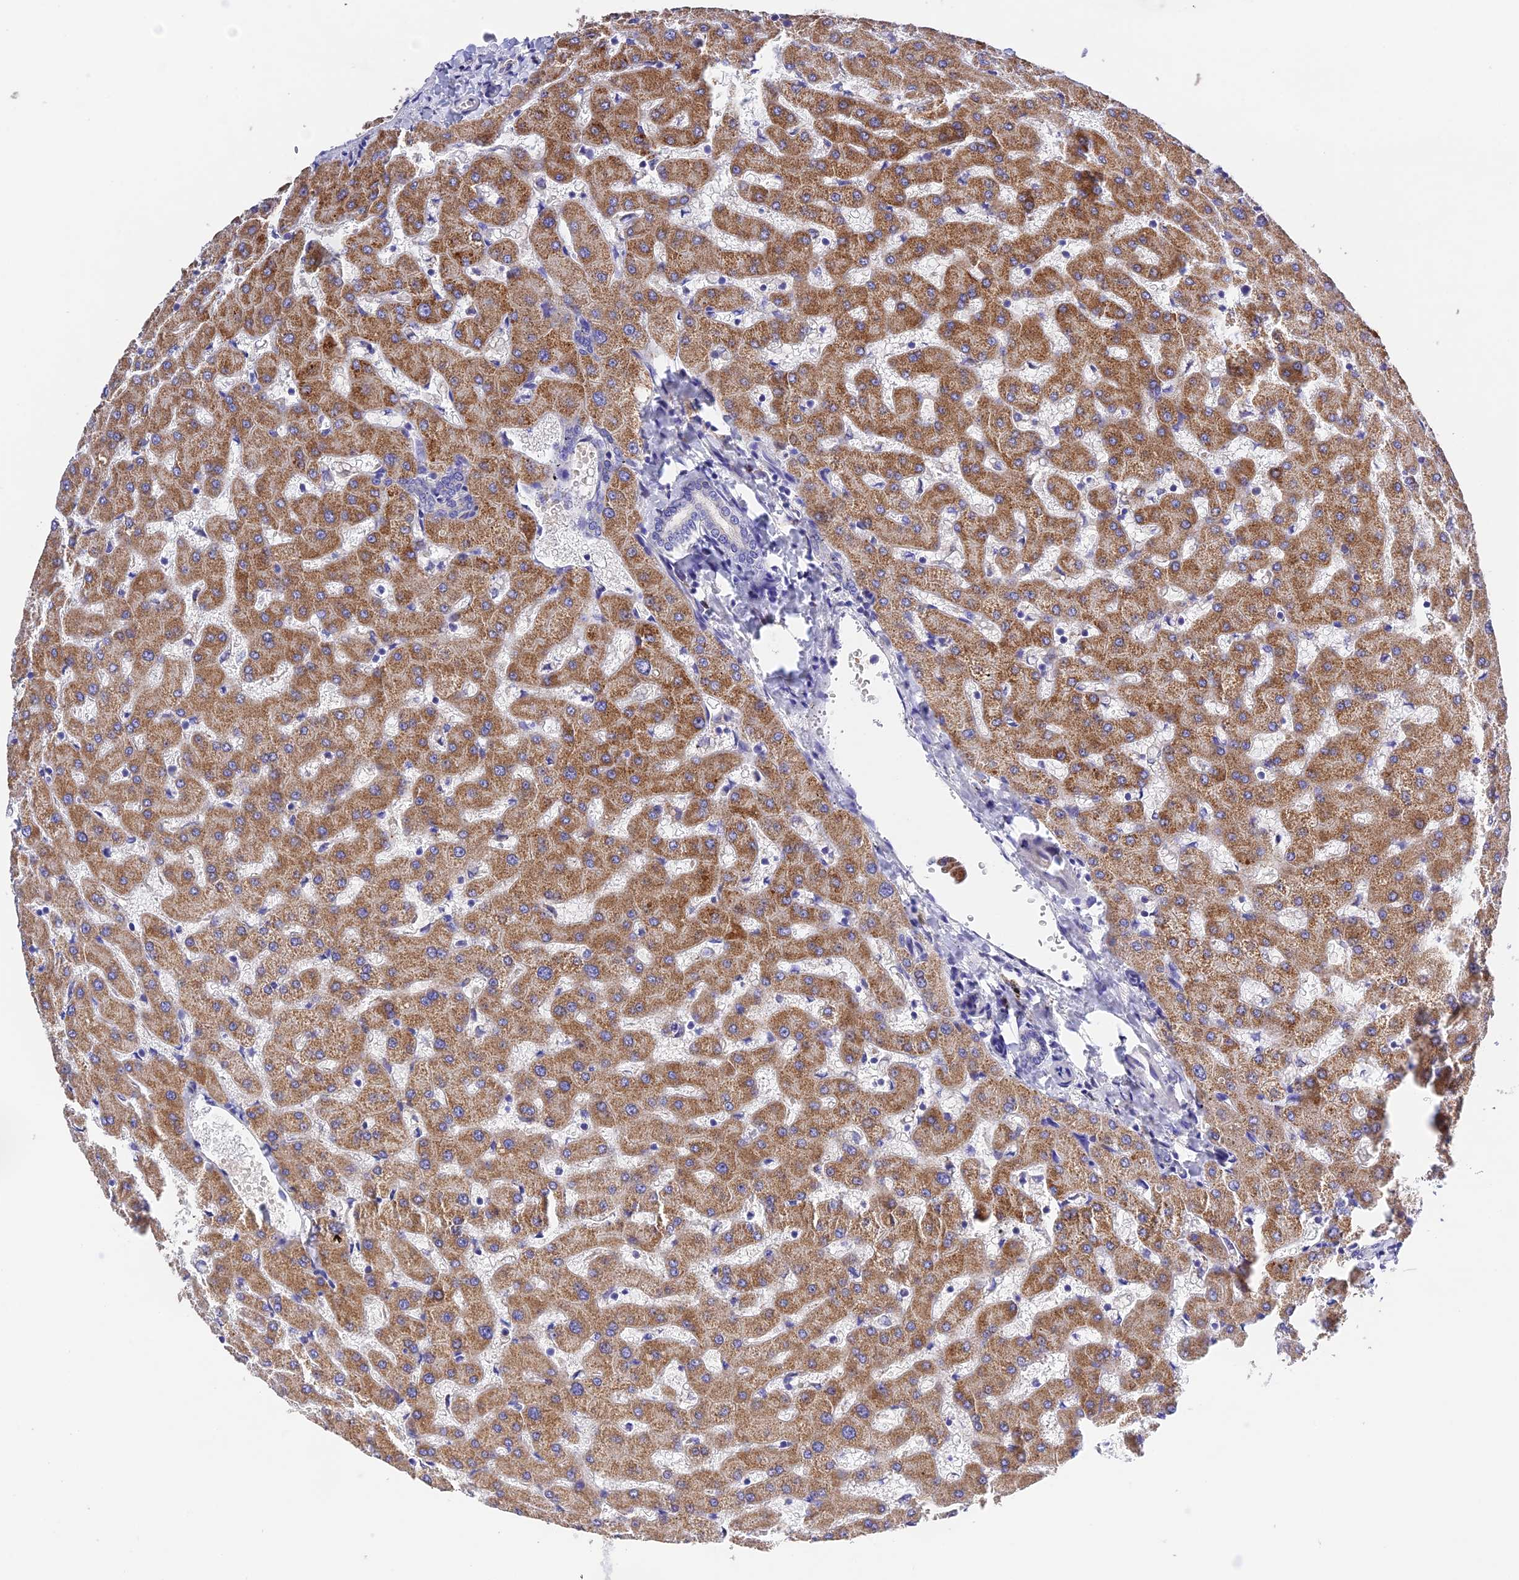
{"staining": {"intensity": "negative", "quantity": "none", "location": "none"}, "tissue": "liver", "cell_type": "Cholangiocytes", "image_type": "normal", "snomed": [{"axis": "morphology", "description": "Normal tissue, NOS"}, {"axis": "topography", "description": "Liver"}], "caption": "IHC photomicrograph of benign human liver stained for a protein (brown), which exhibits no expression in cholangiocytes.", "gene": "MS4A5", "patient": {"sex": "female", "age": 63}}